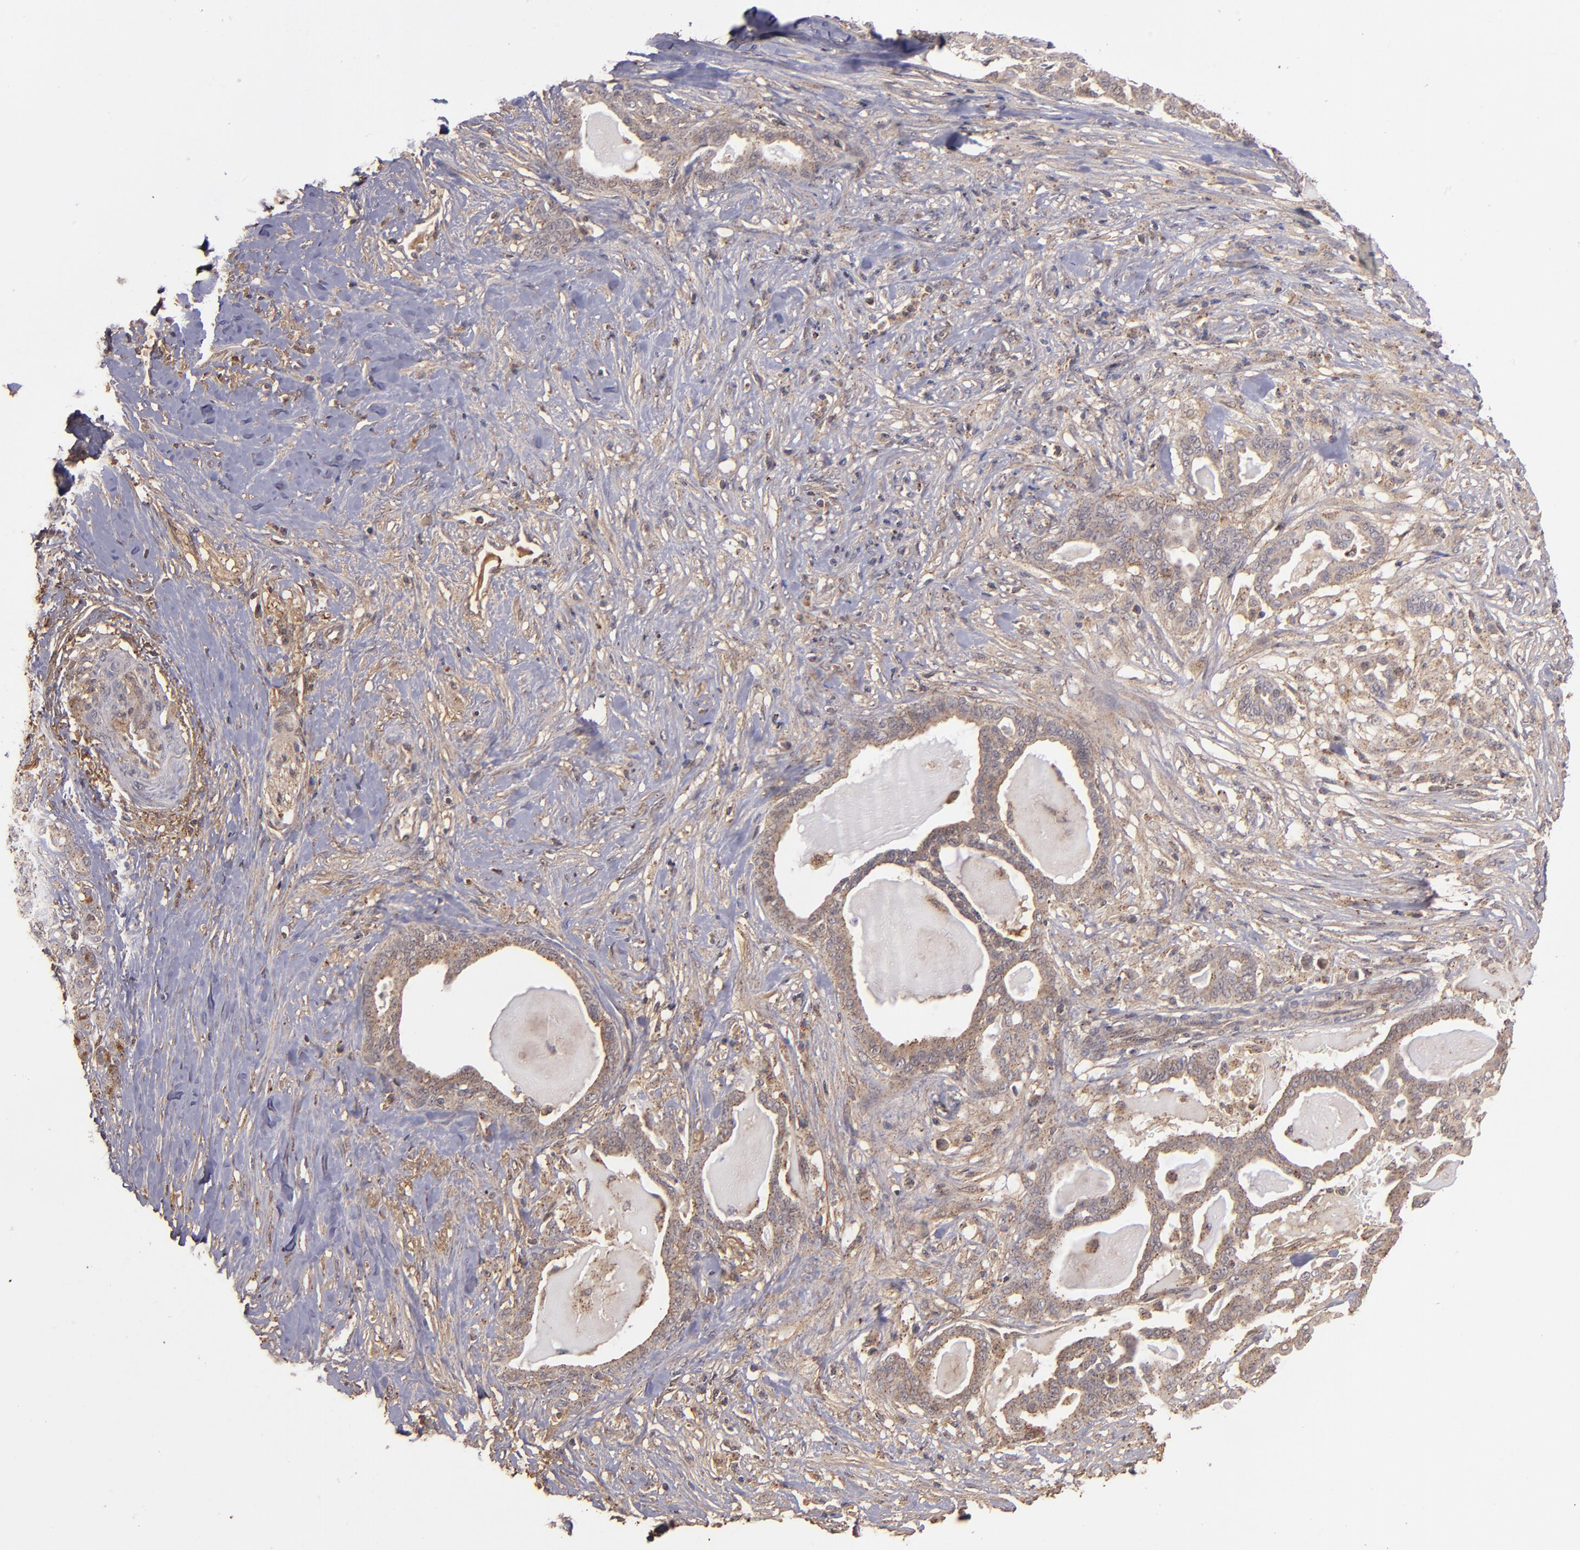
{"staining": {"intensity": "weak", "quantity": "25%-75%", "location": "cytoplasmic/membranous"}, "tissue": "pancreatic cancer", "cell_type": "Tumor cells", "image_type": "cancer", "snomed": [{"axis": "morphology", "description": "Adenocarcinoma, NOS"}, {"axis": "topography", "description": "Pancreas"}], "caption": "This is an image of immunohistochemistry (IHC) staining of pancreatic adenocarcinoma, which shows weak positivity in the cytoplasmic/membranous of tumor cells.", "gene": "ZFYVE1", "patient": {"sex": "male", "age": 63}}